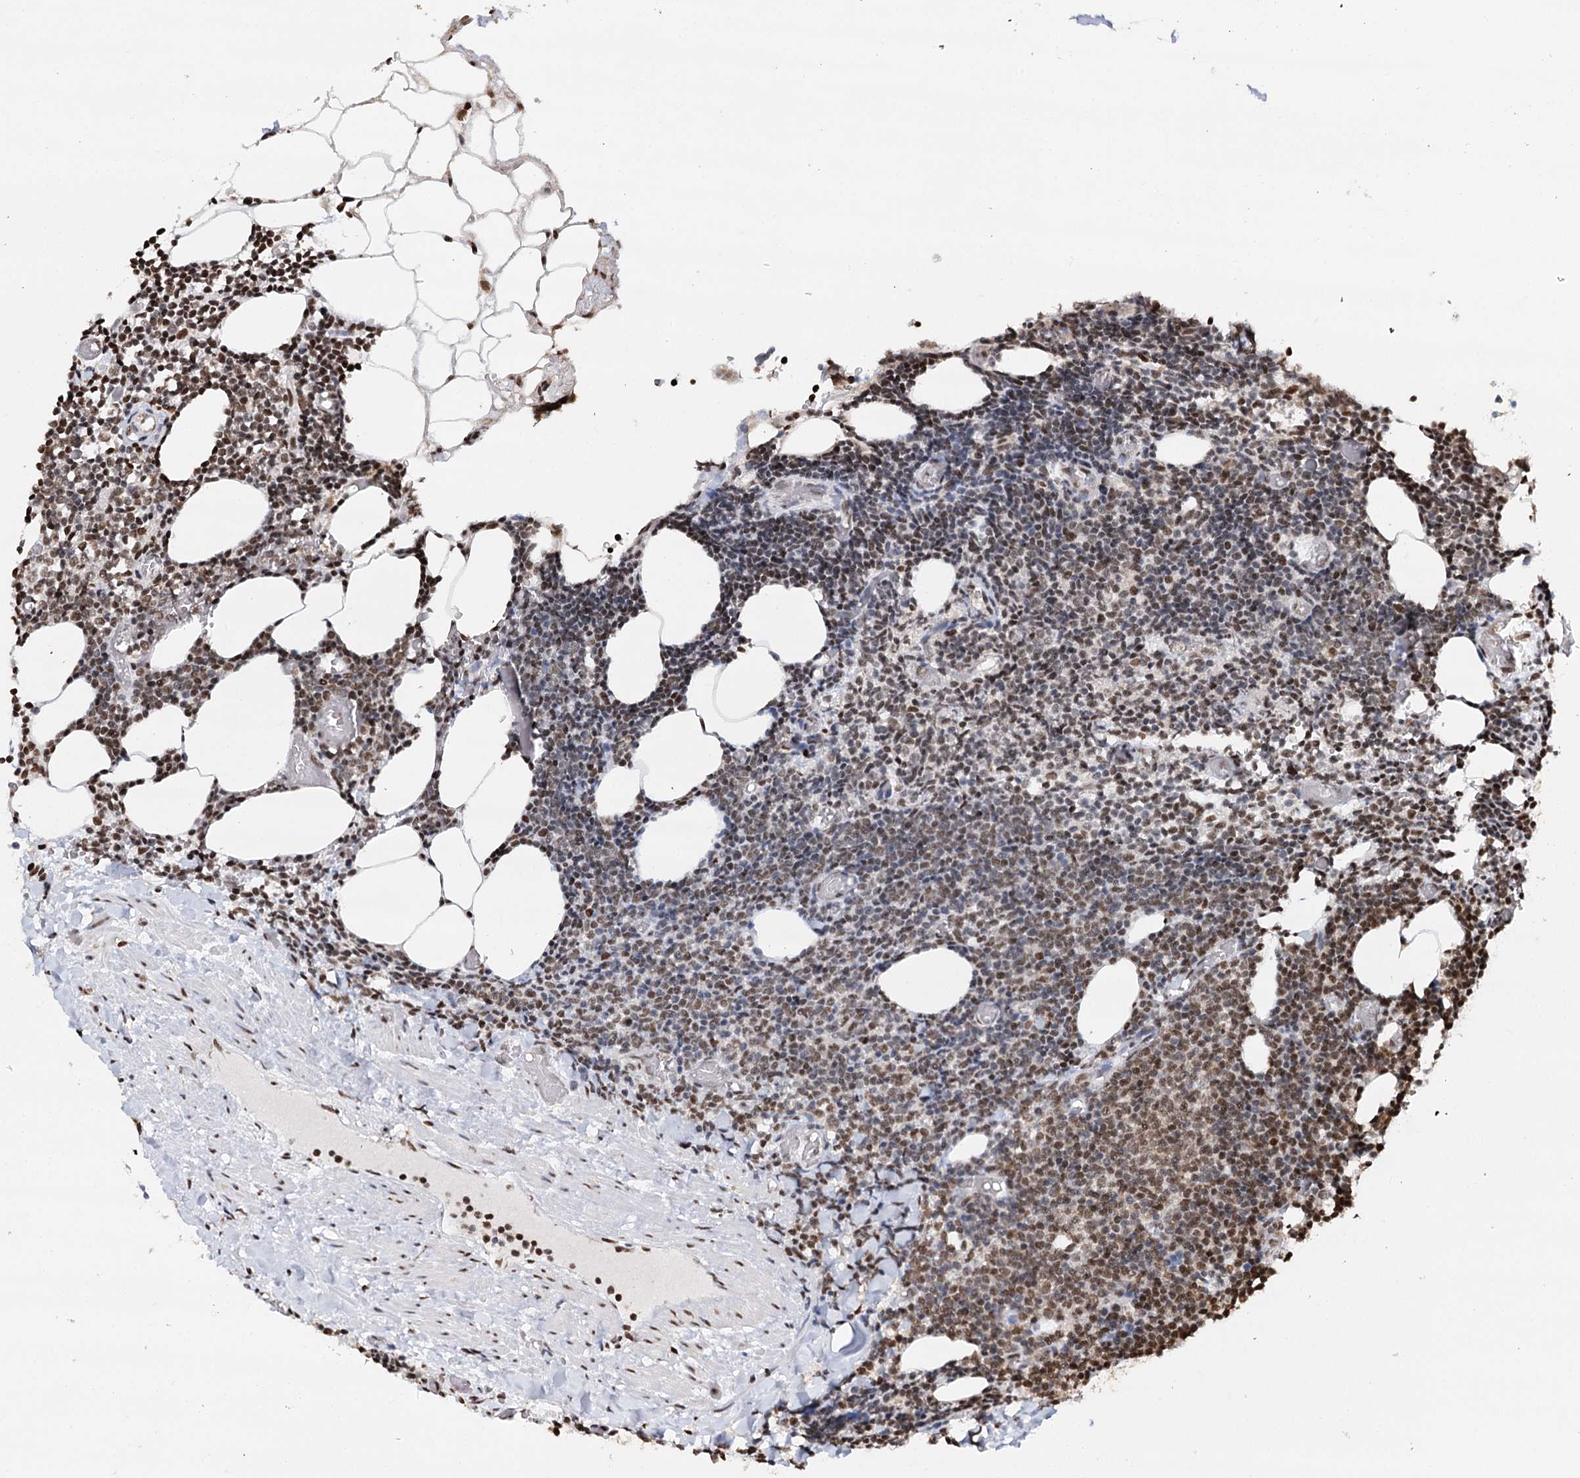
{"staining": {"intensity": "moderate", "quantity": "25%-75%", "location": "nuclear"}, "tissue": "lymphoma", "cell_type": "Tumor cells", "image_type": "cancer", "snomed": [{"axis": "morphology", "description": "Malignant lymphoma, non-Hodgkin's type, Low grade"}, {"axis": "topography", "description": "Lymph node"}], "caption": "This is an image of IHC staining of lymphoma, which shows moderate expression in the nuclear of tumor cells.", "gene": "RPS27A", "patient": {"sex": "male", "age": 66}}